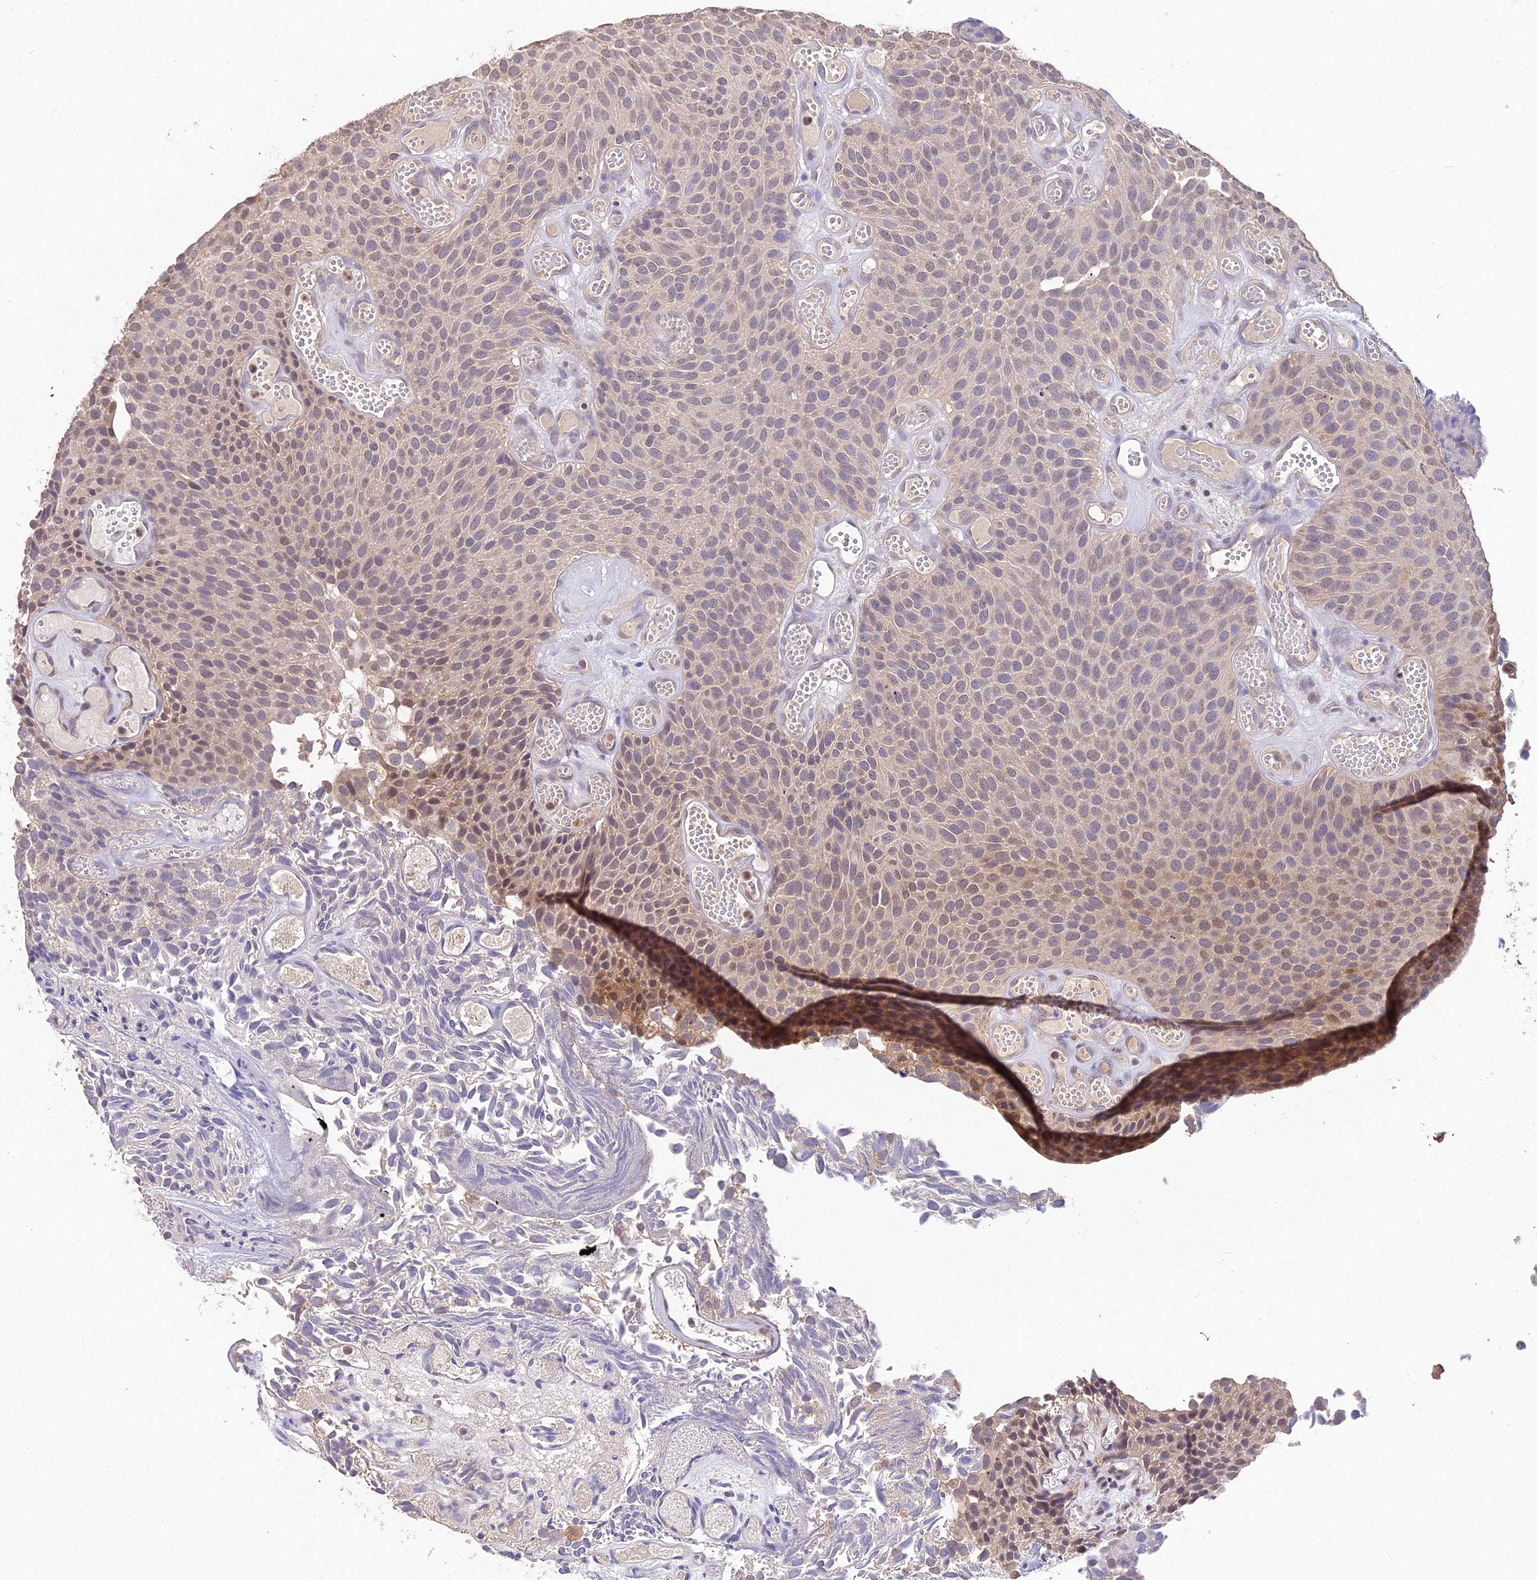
{"staining": {"intensity": "moderate", "quantity": "<25%", "location": "cytoplasmic/membranous,nuclear"}, "tissue": "urothelial cancer", "cell_type": "Tumor cells", "image_type": "cancer", "snomed": [{"axis": "morphology", "description": "Urothelial carcinoma, Low grade"}, {"axis": "topography", "description": "Urinary bladder"}], "caption": "An image of human urothelial cancer stained for a protein displays moderate cytoplasmic/membranous and nuclear brown staining in tumor cells. Nuclei are stained in blue.", "gene": "PGK1", "patient": {"sex": "male", "age": 89}}